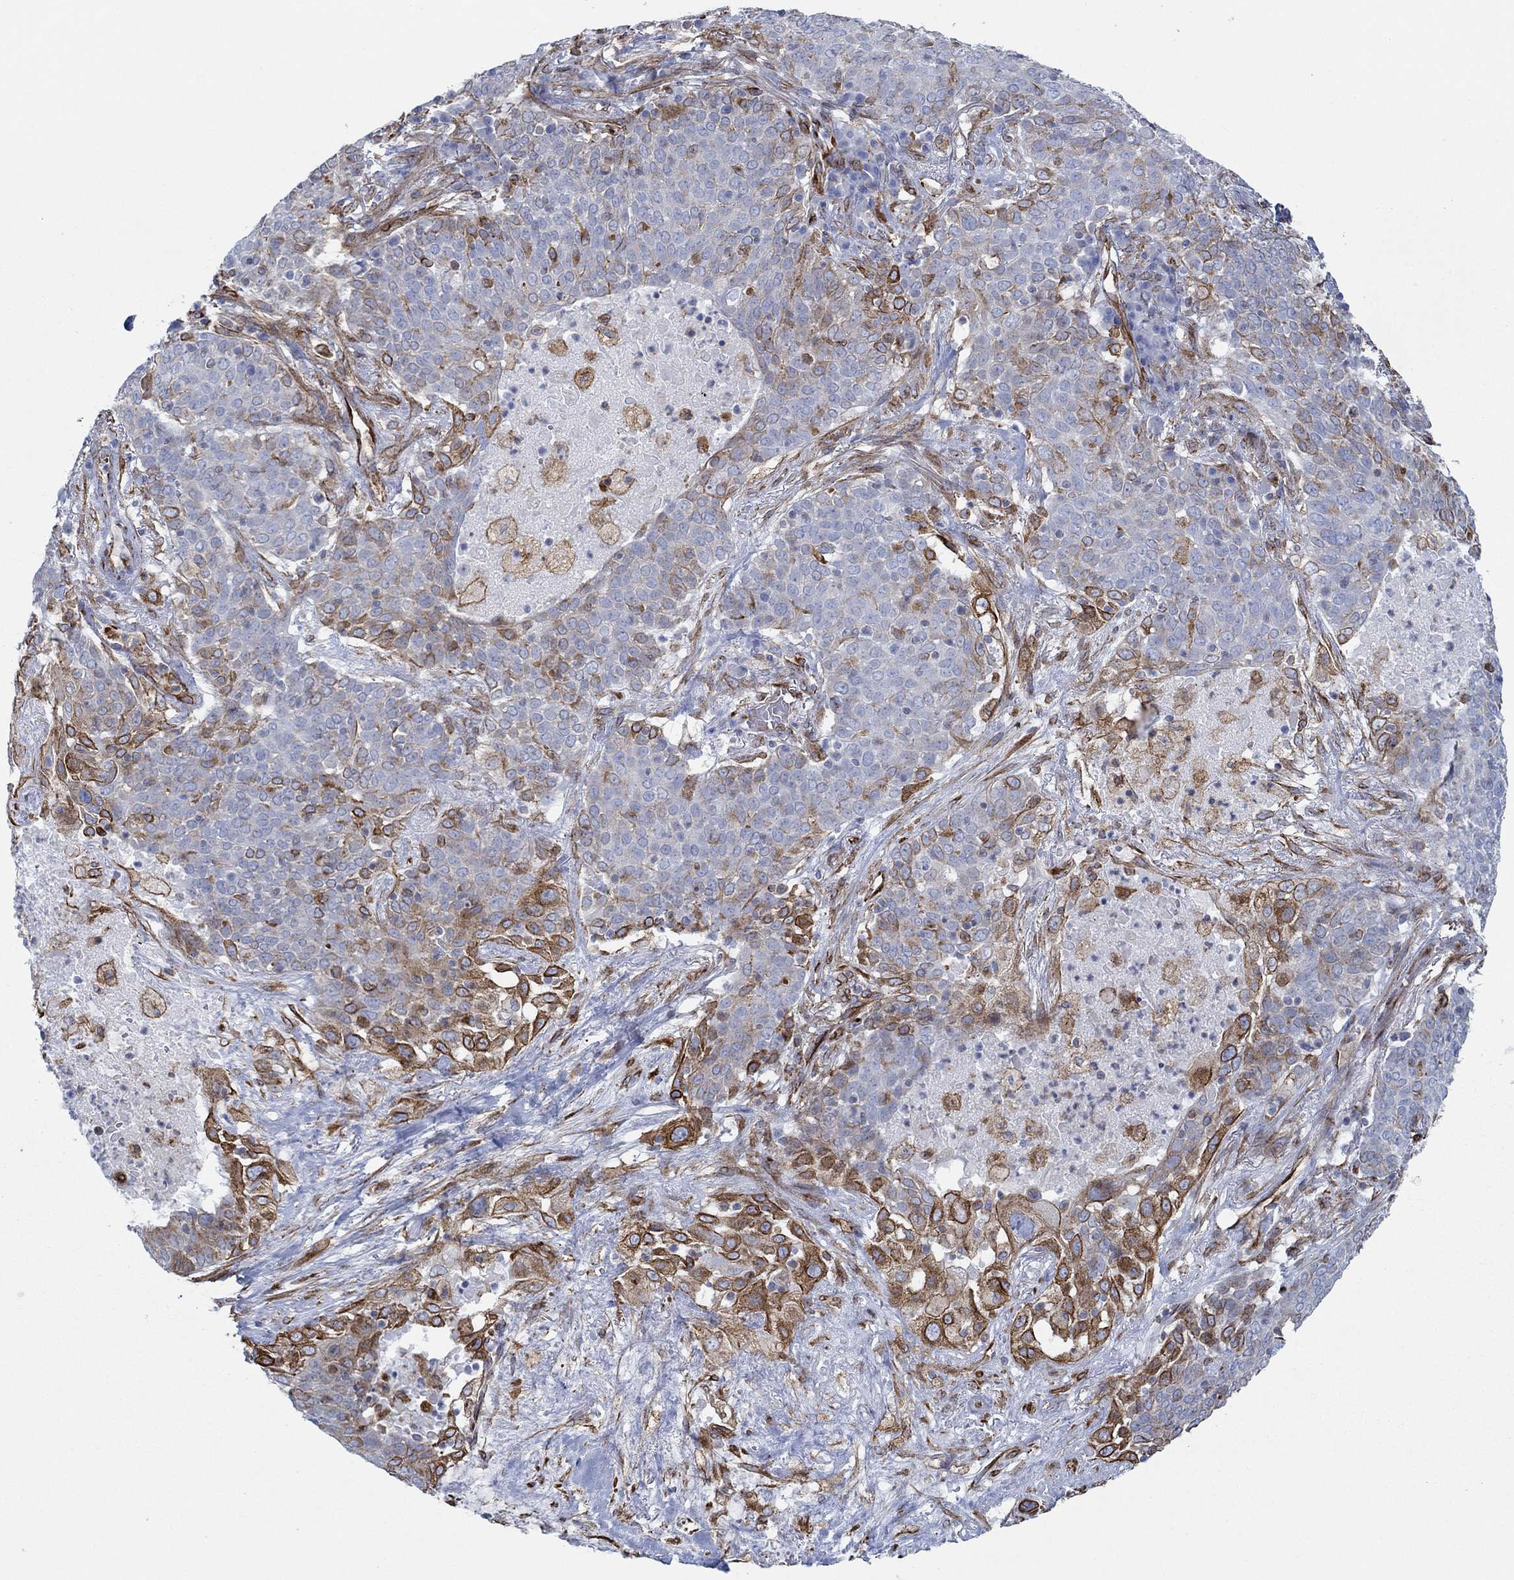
{"staining": {"intensity": "strong", "quantity": "25%-75%", "location": "cytoplasmic/membranous"}, "tissue": "lung cancer", "cell_type": "Tumor cells", "image_type": "cancer", "snomed": [{"axis": "morphology", "description": "Squamous cell carcinoma, NOS"}, {"axis": "topography", "description": "Lung"}], "caption": "This image shows immunohistochemistry (IHC) staining of squamous cell carcinoma (lung), with high strong cytoplasmic/membranous expression in about 25%-75% of tumor cells.", "gene": "STC2", "patient": {"sex": "male", "age": 82}}